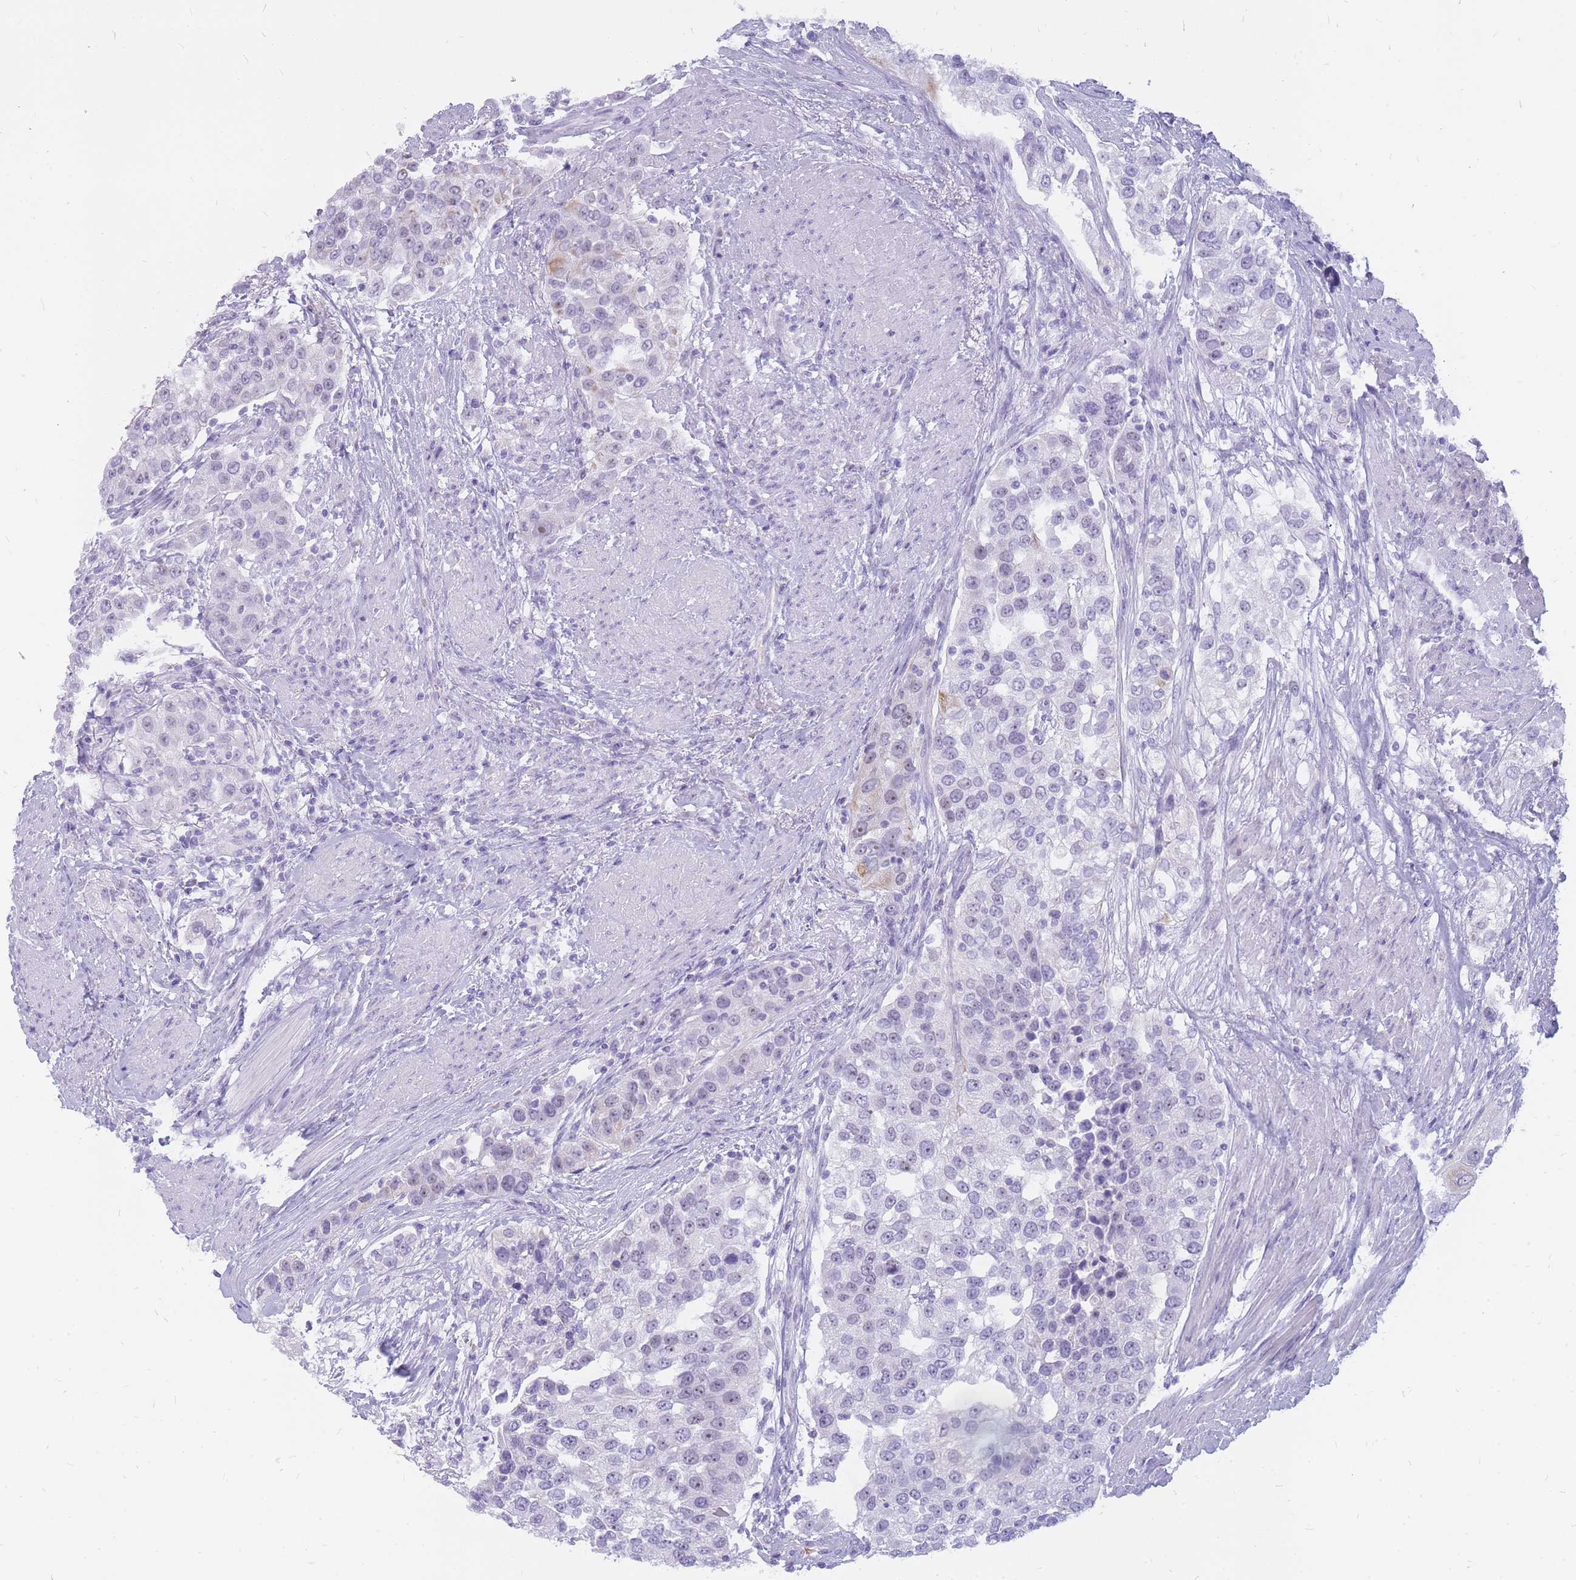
{"staining": {"intensity": "negative", "quantity": "none", "location": "none"}, "tissue": "urothelial cancer", "cell_type": "Tumor cells", "image_type": "cancer", "snomed": [{"axis": "morphology", "description": "Urothelial carcinoma, High grade"}, {"axis": "topography", "description": "Urinary bladder"}], "caption": "The micrograph demonstrates no staining of tumor cells in high-grade urothelial carcinoma.", "gene": "INS", "patient": {"sex": "female", "age": 80}}